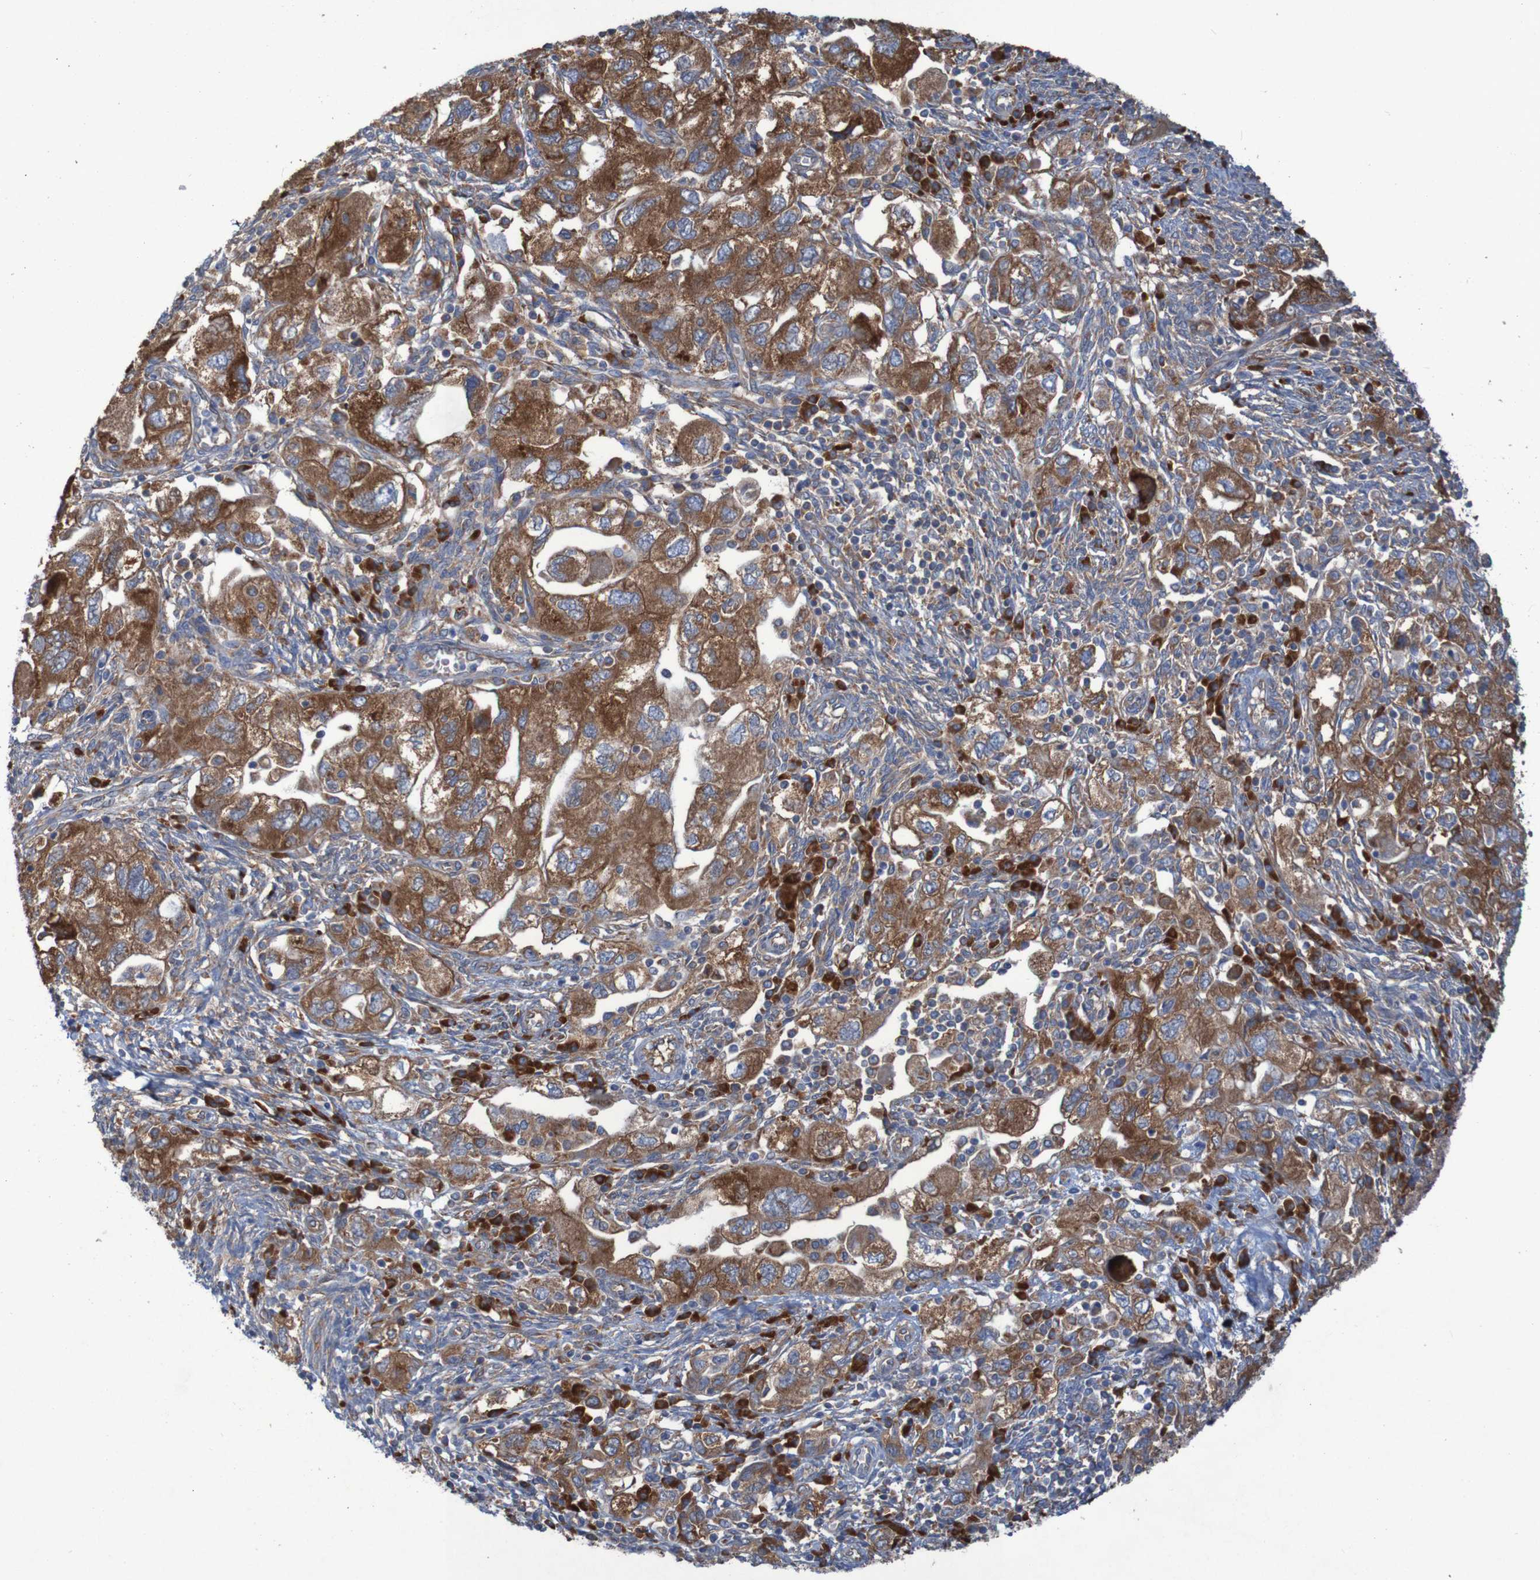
{"staining": {"intensity": "strong", "quantity": ">75%", "location": "cytoplasmic/membranous"}, "tissue": "ovarian cancer", "cell_type": "Tumor cells", "image_type": "cancer", "snomed": [{"axis": "morphology", "description": "Carcinoma, NOS"}, {"axis": "morphology", "description": "Cystadenocarcinoma, serous, NOS"}, {"axis": "topography", "description": "Ovary"}], "caption": "A histopathology image of ovarian carcinoma stained for a protein exhibits strong cytoplasmic/membranous brown staining in tumor cells. The staining was performed using DAB (3,3'-diaminobenzidine), with brown indicating positive protein expression. Nuclei are stained blue with hematoxylin.", "gene": "RPL10", "patient": {"sex": "female", "age": 69}}